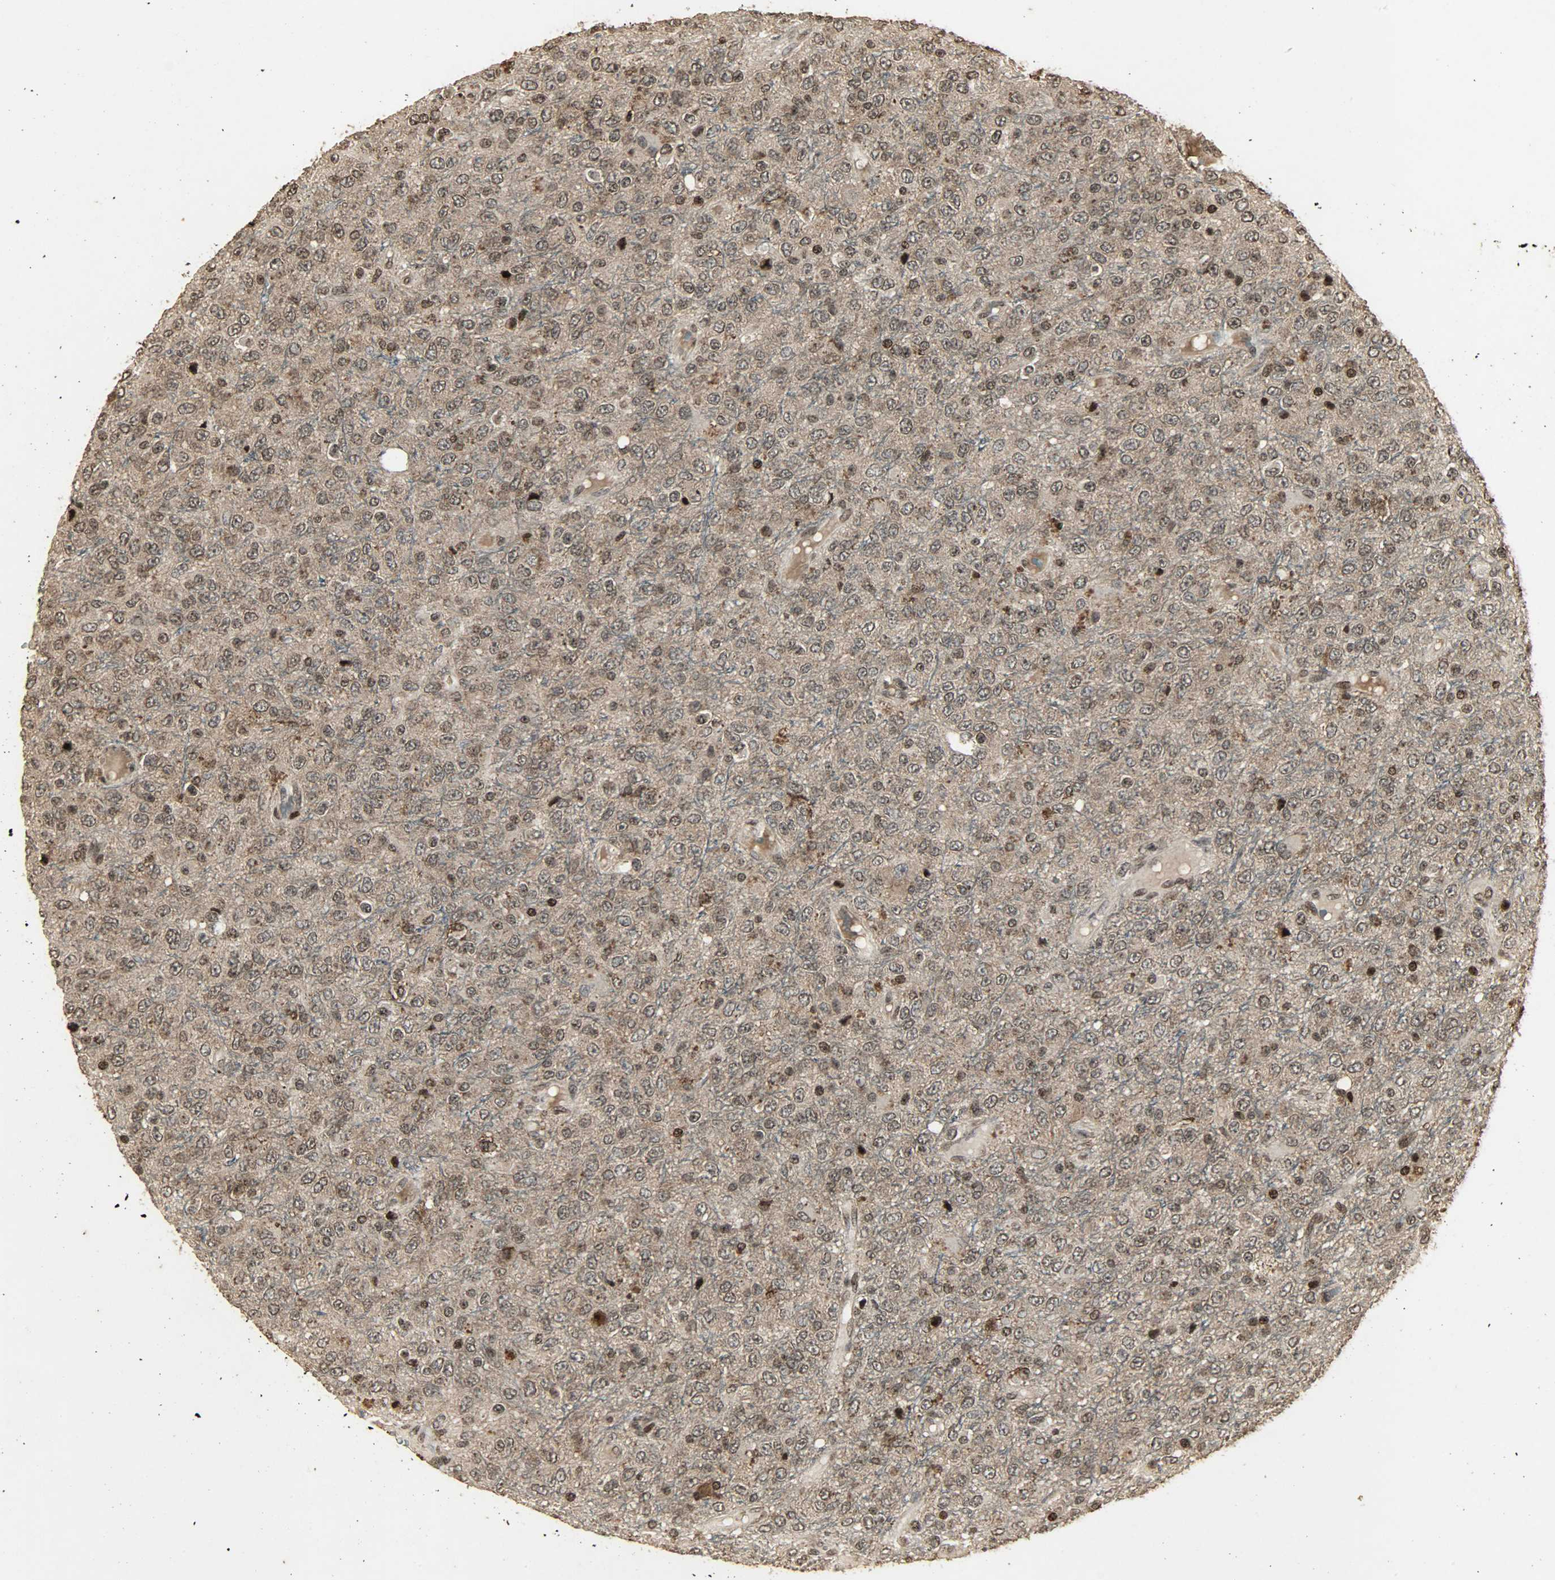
{"staining": {"intensity": "moderate", "quantity": ">75%", "location": "cytoplasmic/membranous,nuclear"}, "tissue": "glioma", "cell_type": "Tumor cells", "image_type": "cancer", "snomed": [{"axis": "morphology", "description": "Glioma, malignant, High grade"}, {"axis": "topography", "description": "pancreas cauda"}], "caption": "Immunohistochemistry (DAB) staining of human malignant glioma (high-grade) shows moderate cytoplasmic/membranous and nuclear protein positivity in about >75% of tumor cells.", "gene": "PPP3R1", "patient": {"sex": "male", "age": 60}}